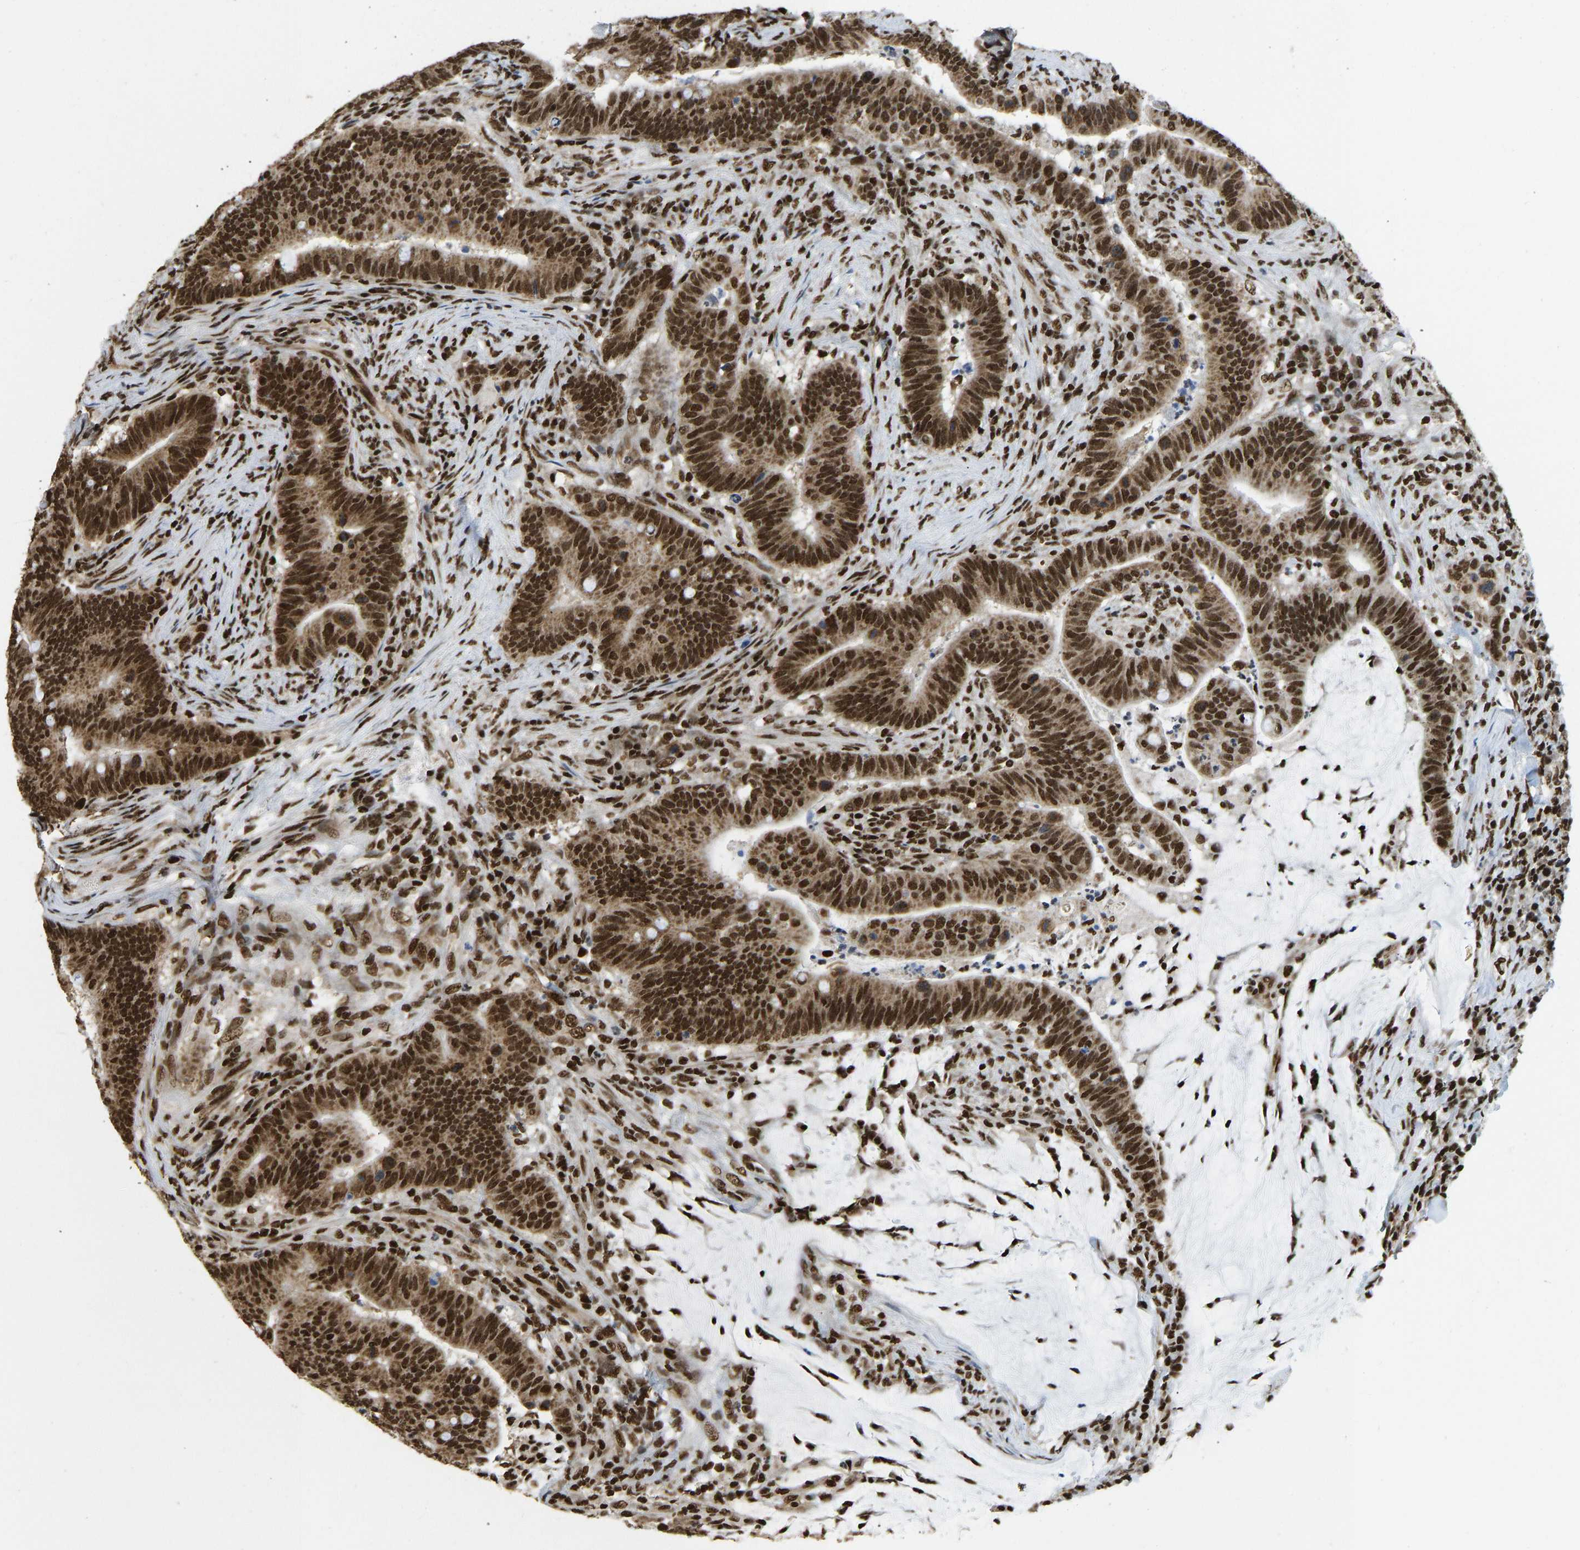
{"staining": {"intensity": "strong", "quantity": ">75%", "location": "cytoplasmic/membranous,nuclear"}, "tissue": "colorectal cancer", "cell_type": "Tumor cells", "image_type": "cancer", "snomed": [{"axis": "morphology", "description": "Normal tissue, NOS"}, {"axis": "morphology", "description": "Adenocarcinoma, NOS"}, {"axis": "topography", "description": "Colon"}], "caption": "Protein staining demonstrates strong cytoplasmic/membranous and nuclear positivity in about >75% of tumor cells in colorectal adenocarcinoma.", "gene": "ZSCAN20", "patient": {"sex": "female", "age": 66}}